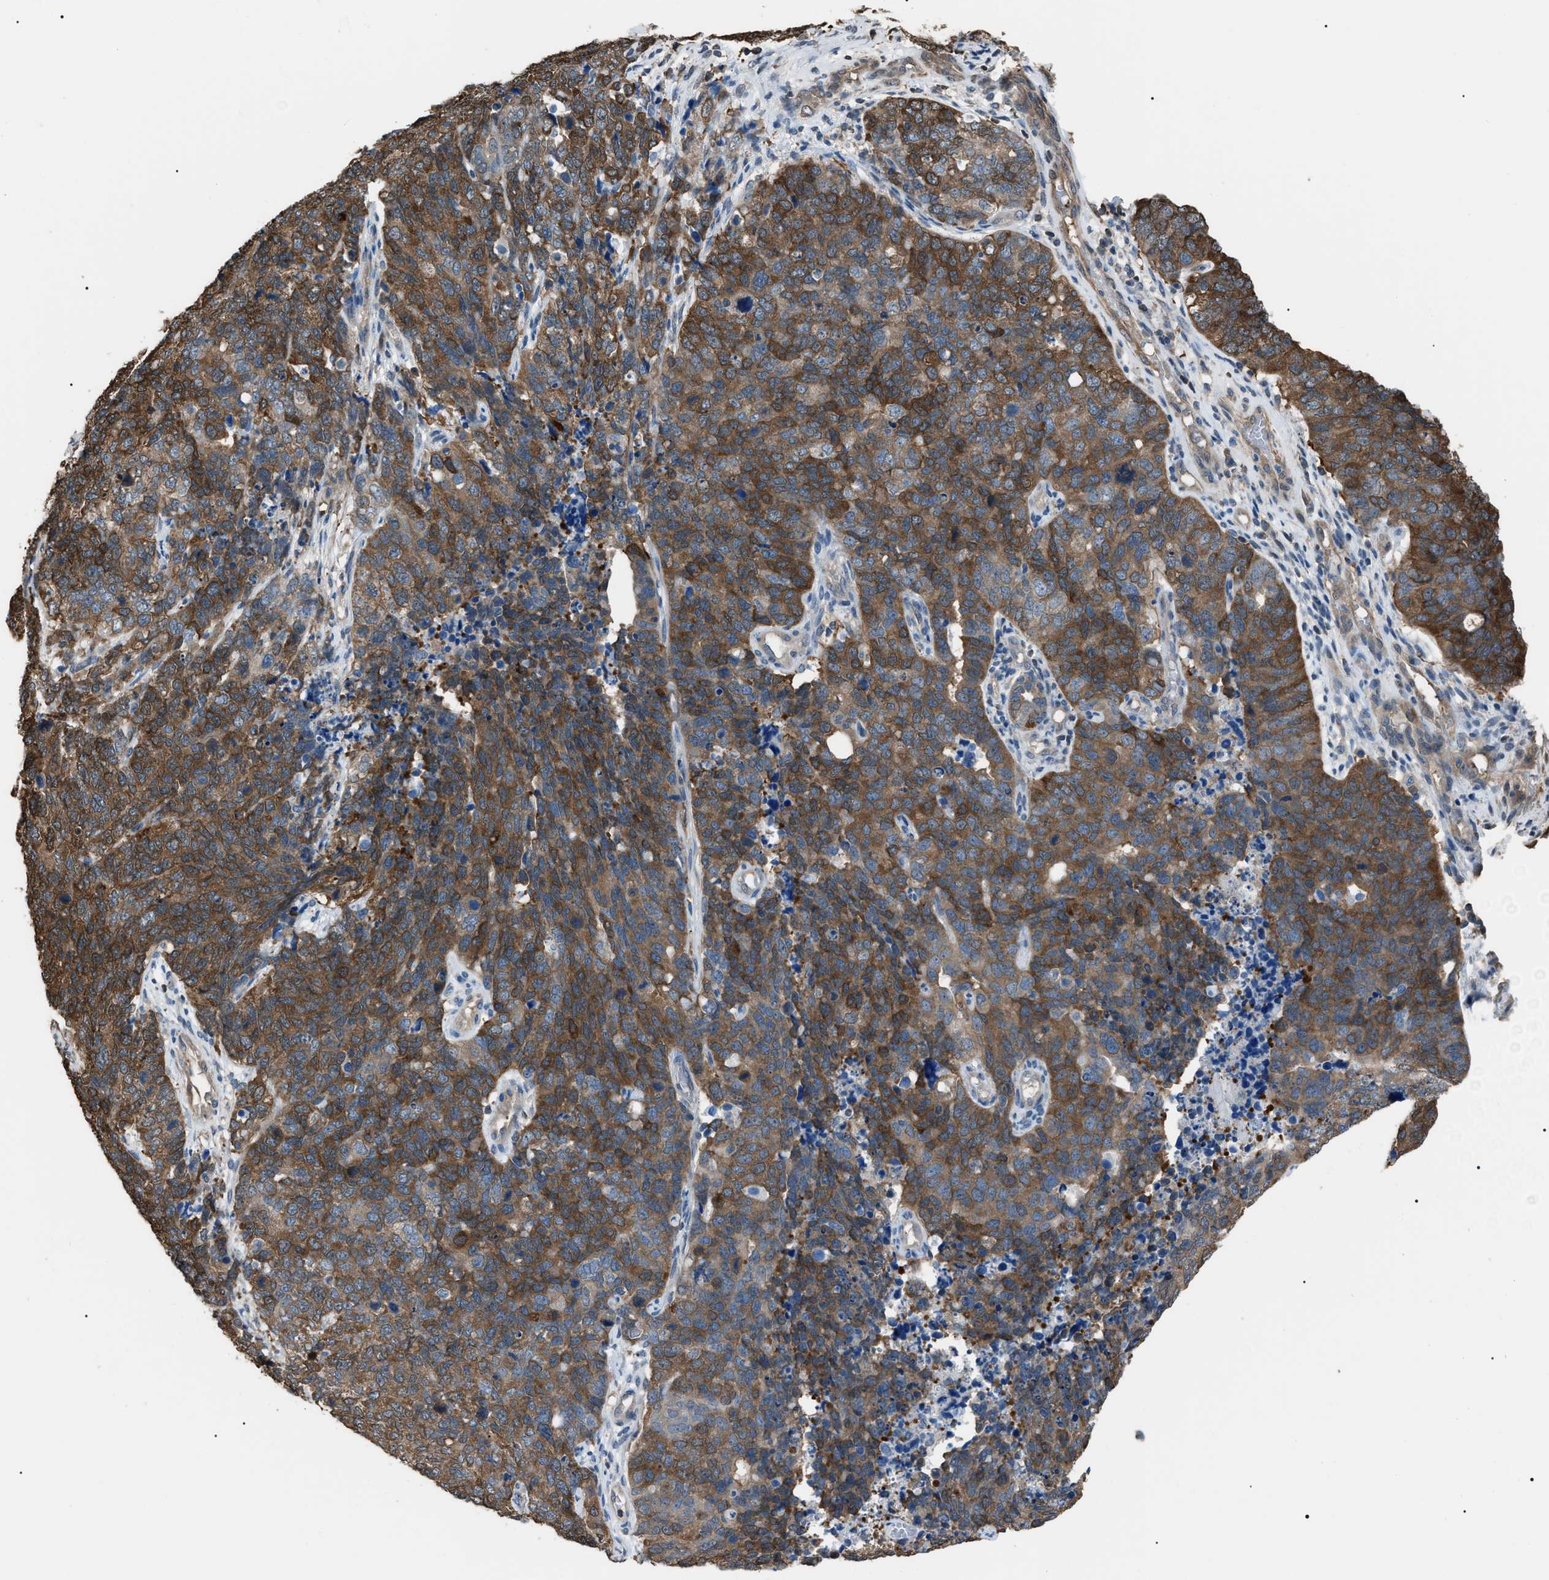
{"staining": {"intensity": "moderate", "quantity": ">75%", "location": "cytoplasmic/membranous"}, "tissue": "cervical cancer", "cell_type": "Tumor cells", "image_type": "cancer", "snomed": [{"axis": "morphology", "description": "Squamous cell carcinoma, NOS"}, {"axis": "topography", "description": "Cervix"}], "caption": "Cervical squamous cell carcinoma stained for a protein (brown) shows moderate cytoplasmic/membranous positive staining in approximately >75% of tumor cells.", "gene": "PDCD5", "patient": {"sex": "female", "age": 63}}